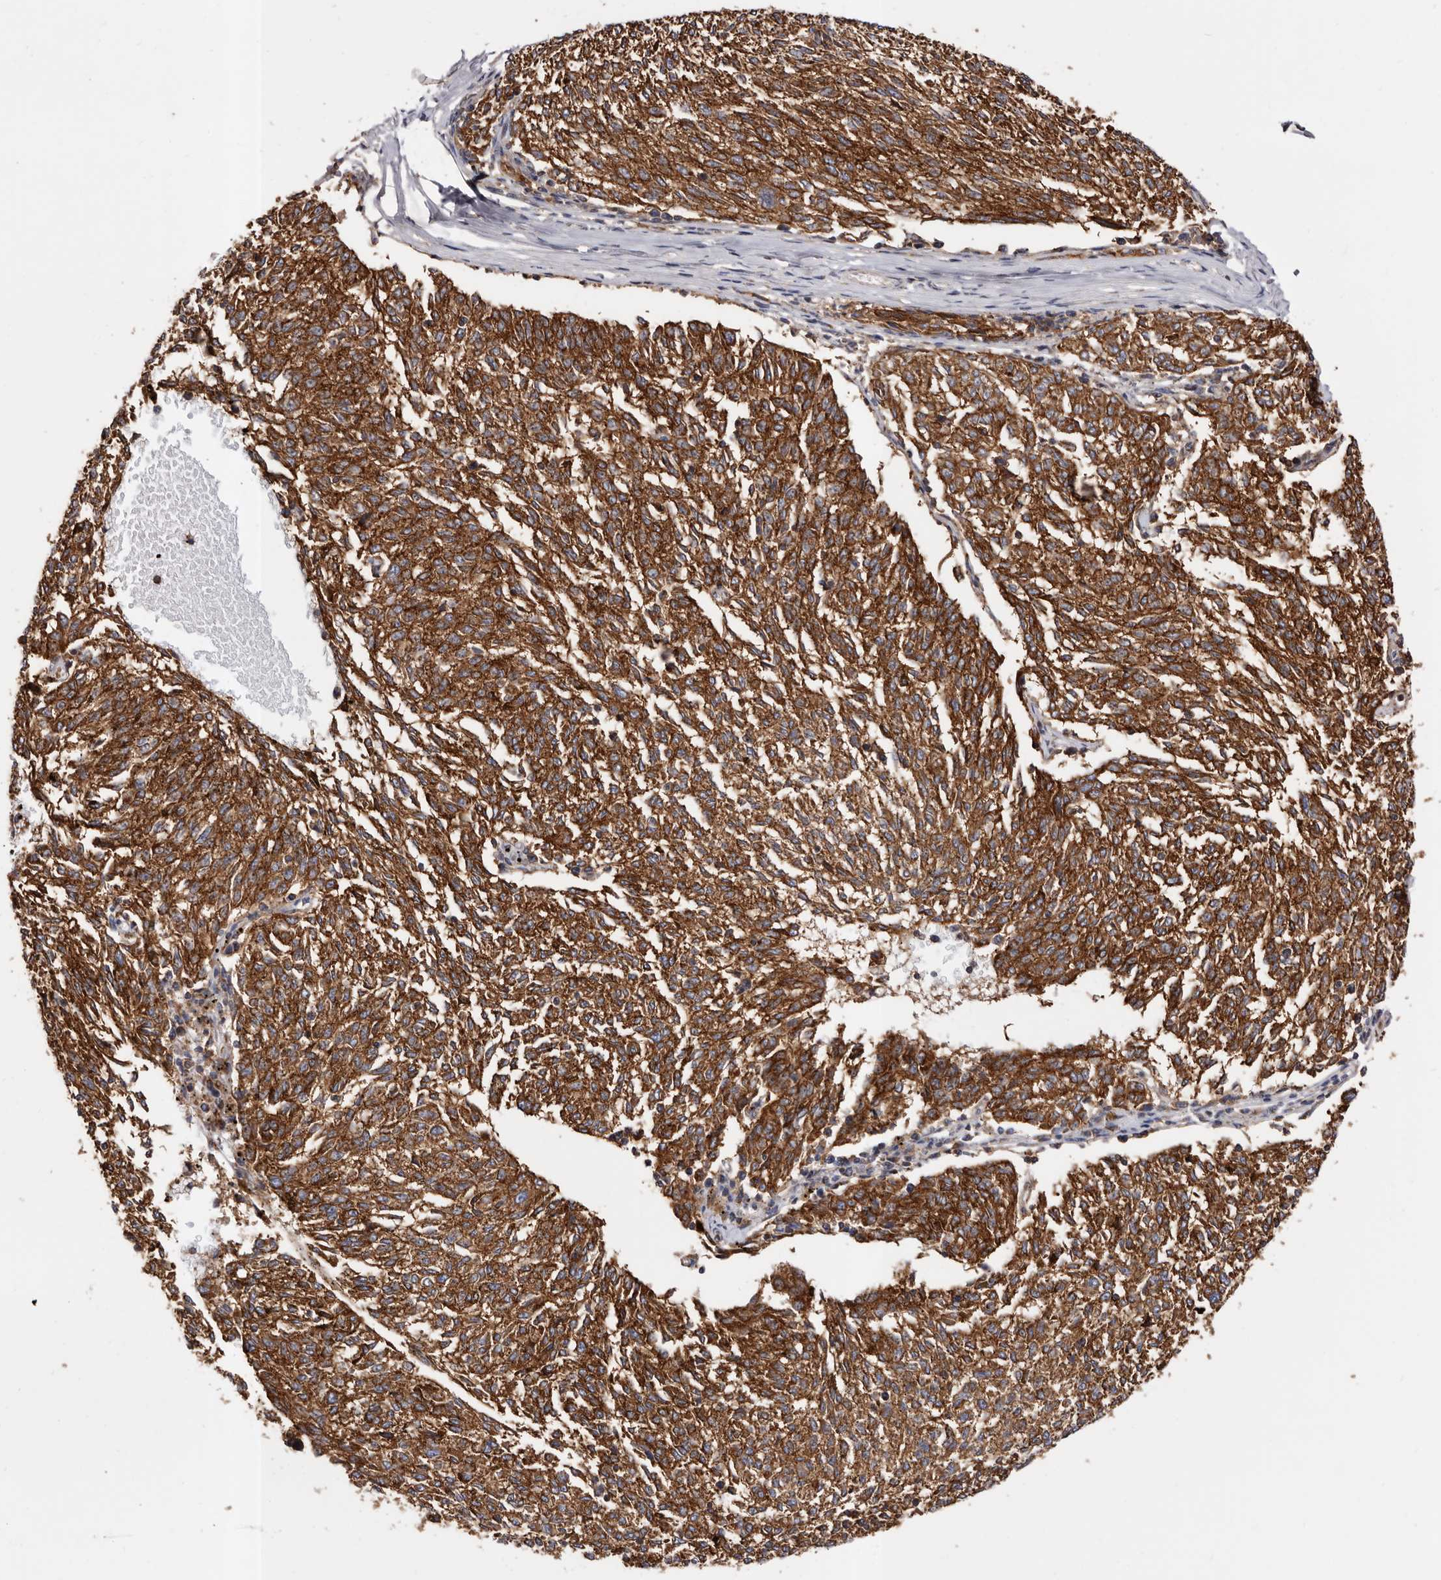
{"staining": {"intensity": "moderate", "quantity": ">75%", "location": "cytoplasmic/membranous"}, "tissue": "melanoma", "cell_type": "Tumor cells", "image_type": "cancer", "snomed": [{"axis": "morphology", "description": "Malignant melanoma, NOS"}, {"axis": "topography", "description": "Skin"}], "caption": "This micrograph displays malignant melanoma stained with immunohistochemistry to label a protein in brown. The cytoplasmic/membranous of tumor cells show moderate positivity for the protein. Nuclei are counter-stained blue.", "gene": "COQ8B", "patient": {"sex": "female", "age": 72}}